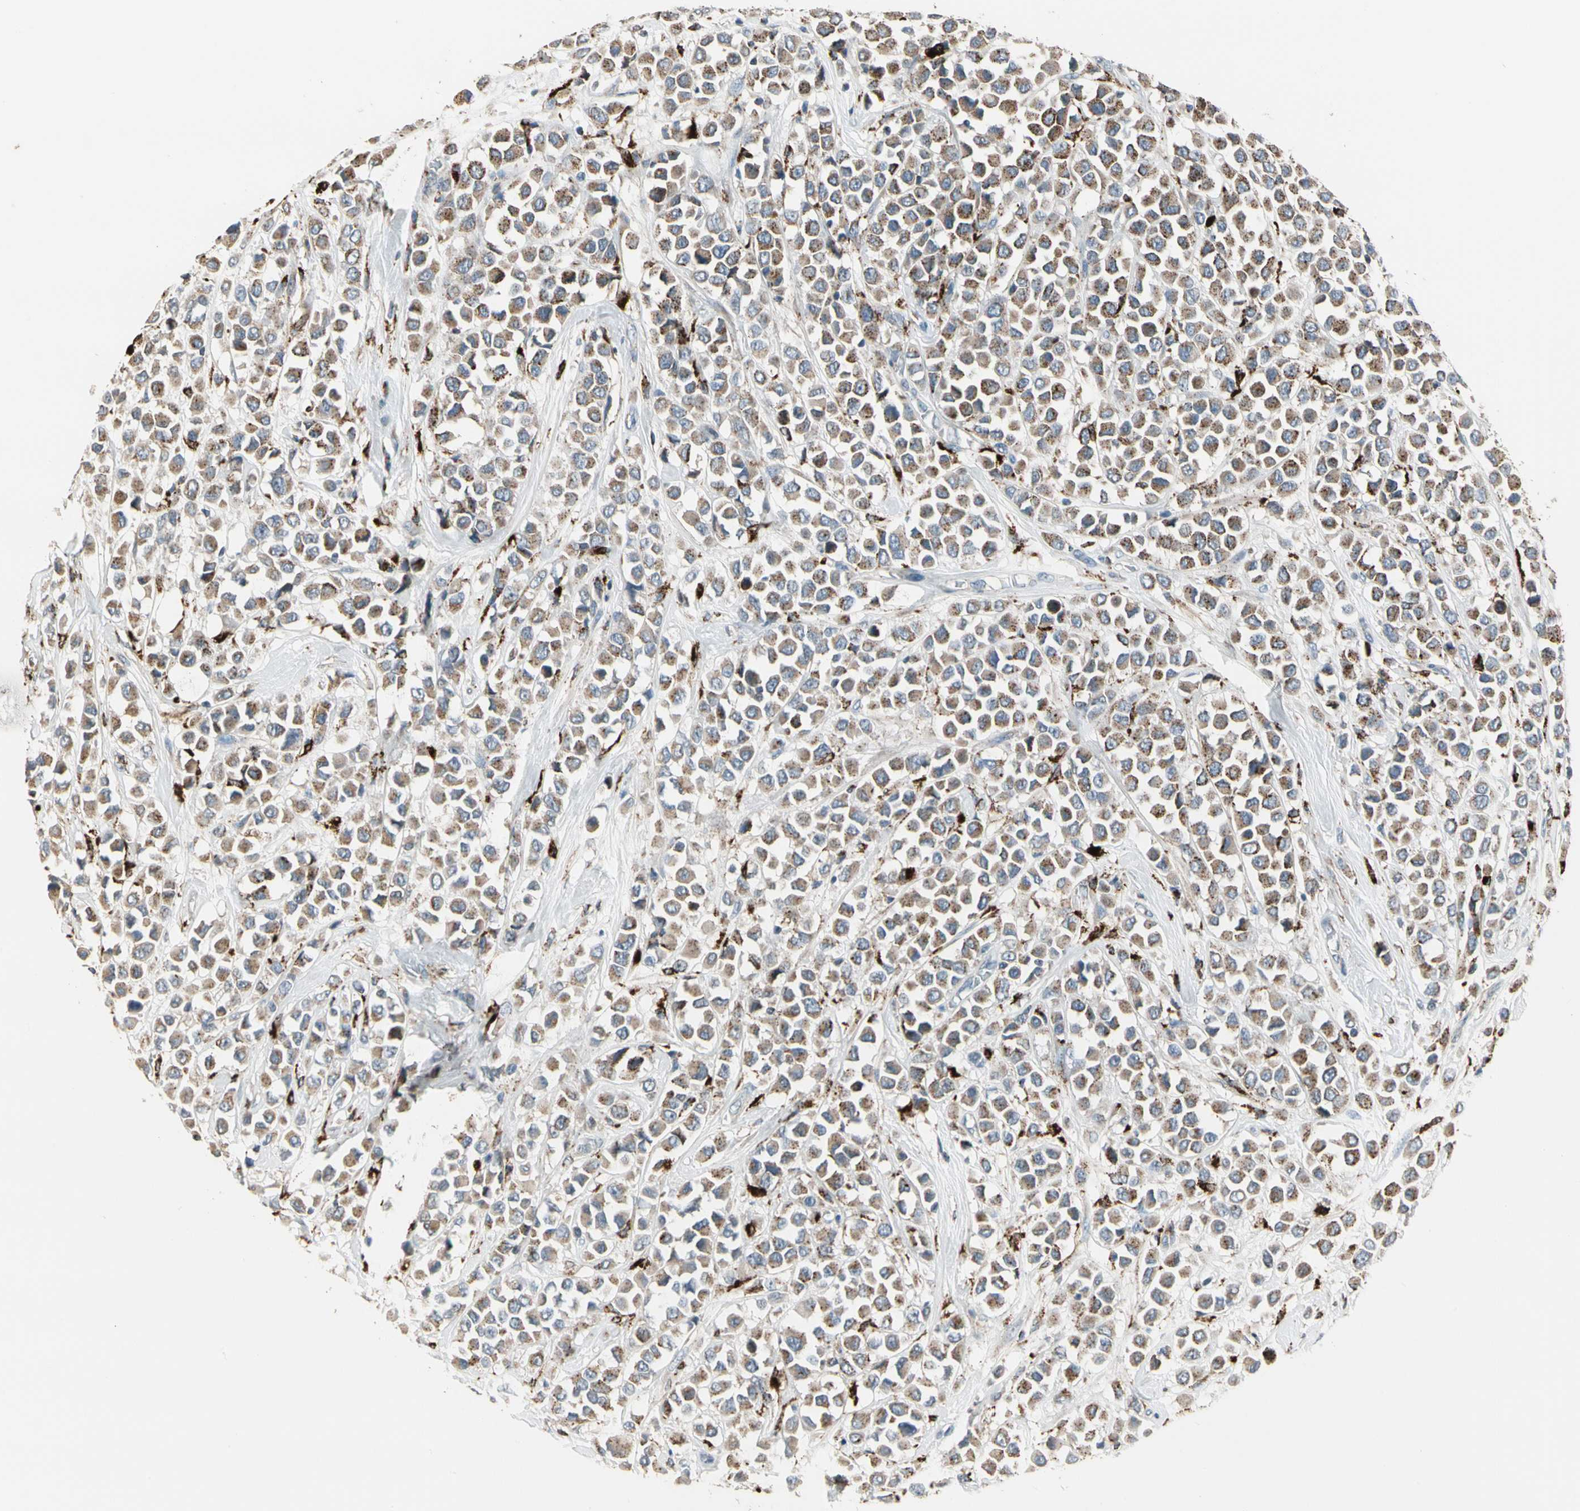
{"staining": {"intensity": "moderate", "quantity": ">75%", "location": "cytoplasmic/membranous"}, "tissue": "breast cancer", "cell_type": "Tumor cells", "image_type": "cancer", "snomed": [{"axis": "morphology", "description": "Duct carcinoma"}, {"axis": "topography", "description": "Breast"}], "caption": "The image exhibits staining of invasive ductal carcinoma (breast), revealing moderate cytoplasmic/membranous protein staining (brown color) within tumor cells. Using DAB (brown) and hematoxylin (blue) stains, captured at high magnification using brightfield microscopy.", "gene": "GM2A", "patient": {"sex": "female", "age": 61}}